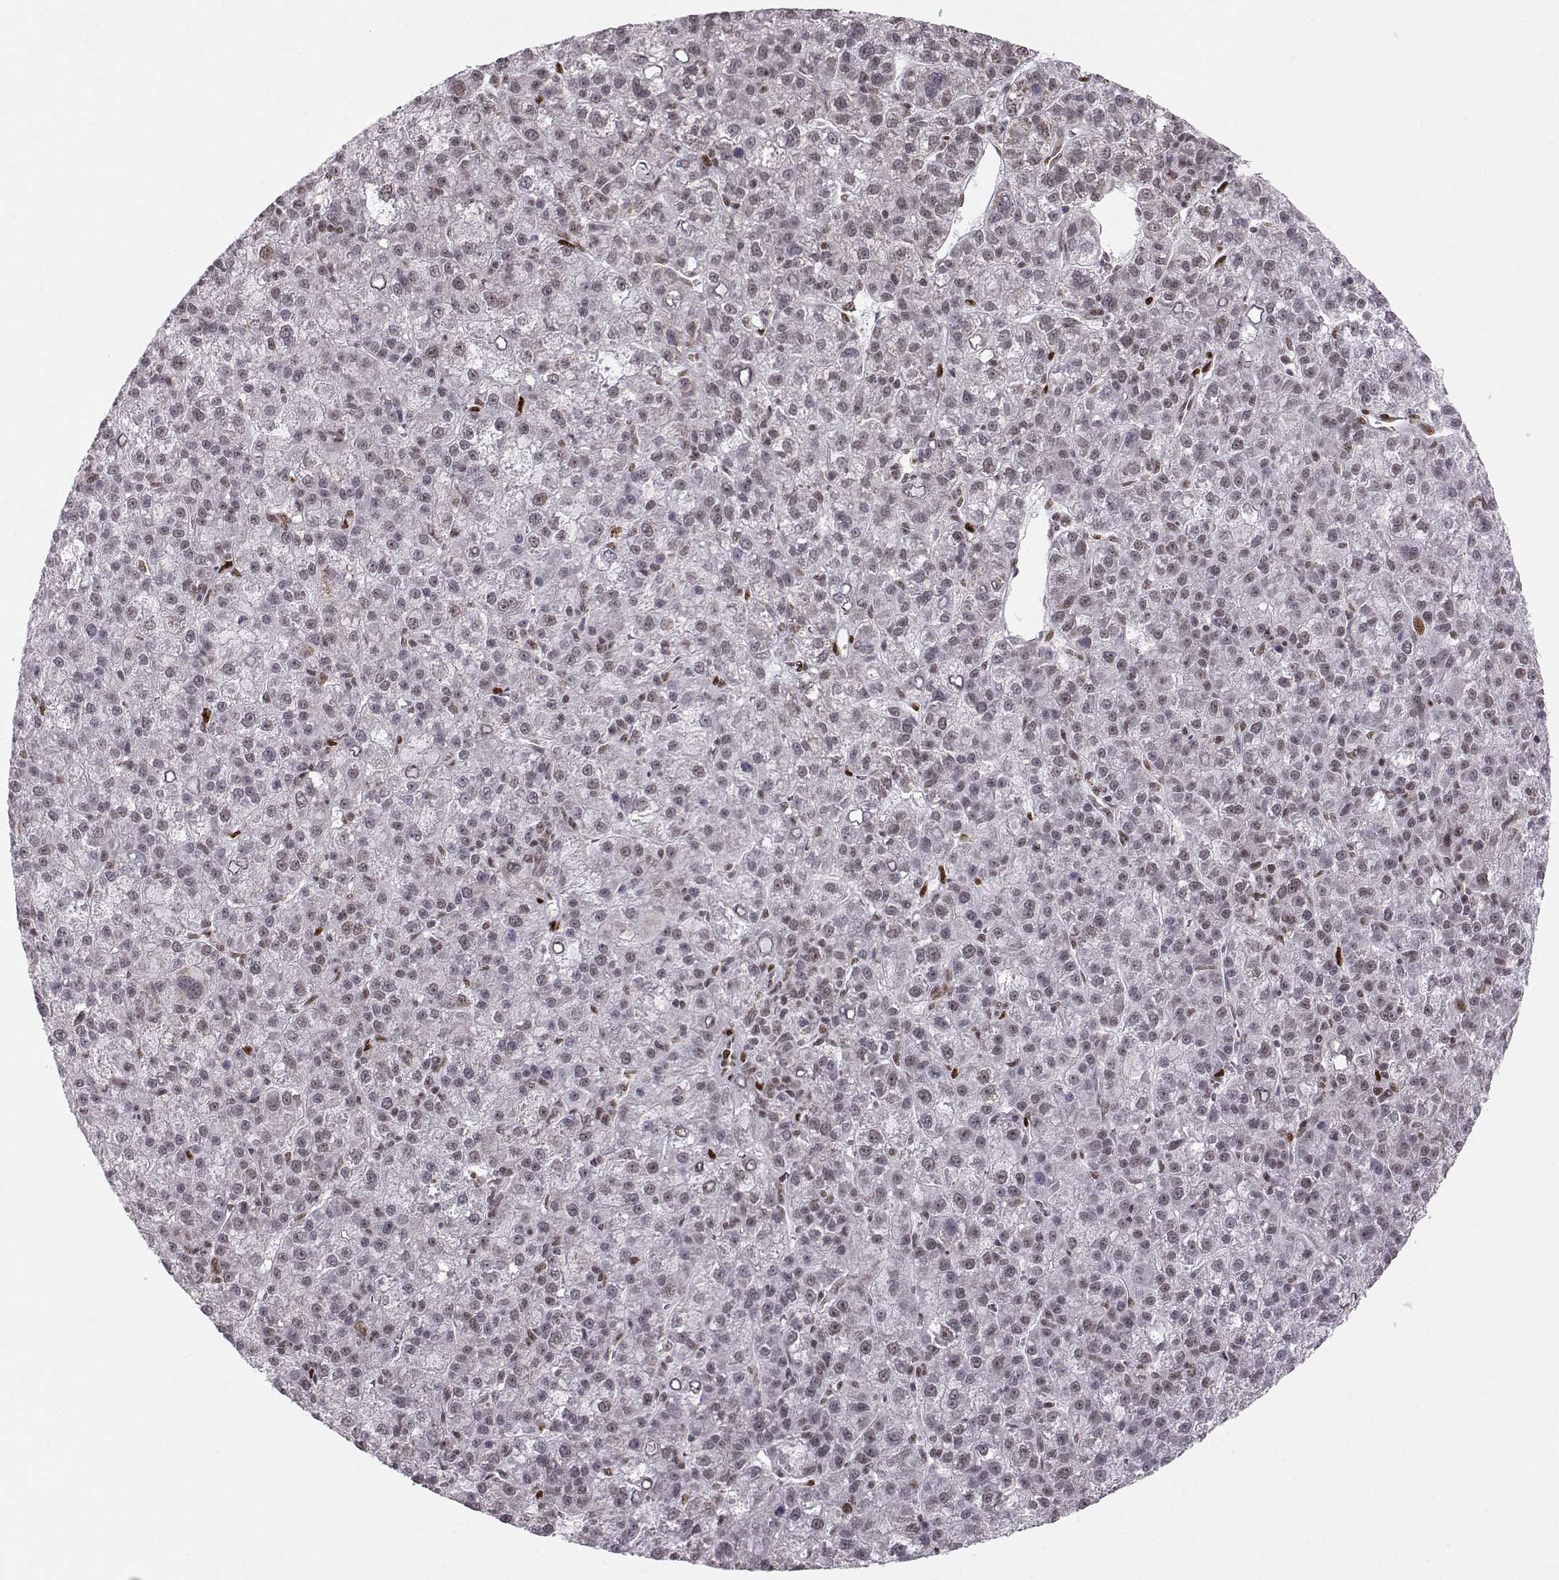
{"staining": {"intensity": "weak", "quantity": "<25%", "location": "nuclear"}, "tissue": "liver cancer", "cell_type": "Tumor cells", "image_type": "cancer", "snomed": [{"axis": "morphology", "description": "Carcinoma, Hepatocellular, NOS"}, {"axis": "topography", "description": "Liver"}], "caption": "There is no significant staining in tumor cells of liver cancer (hepatocellular carcinoma).", "gene": "SNAPC2", "patient": {"sex": "female", "age": 60}}